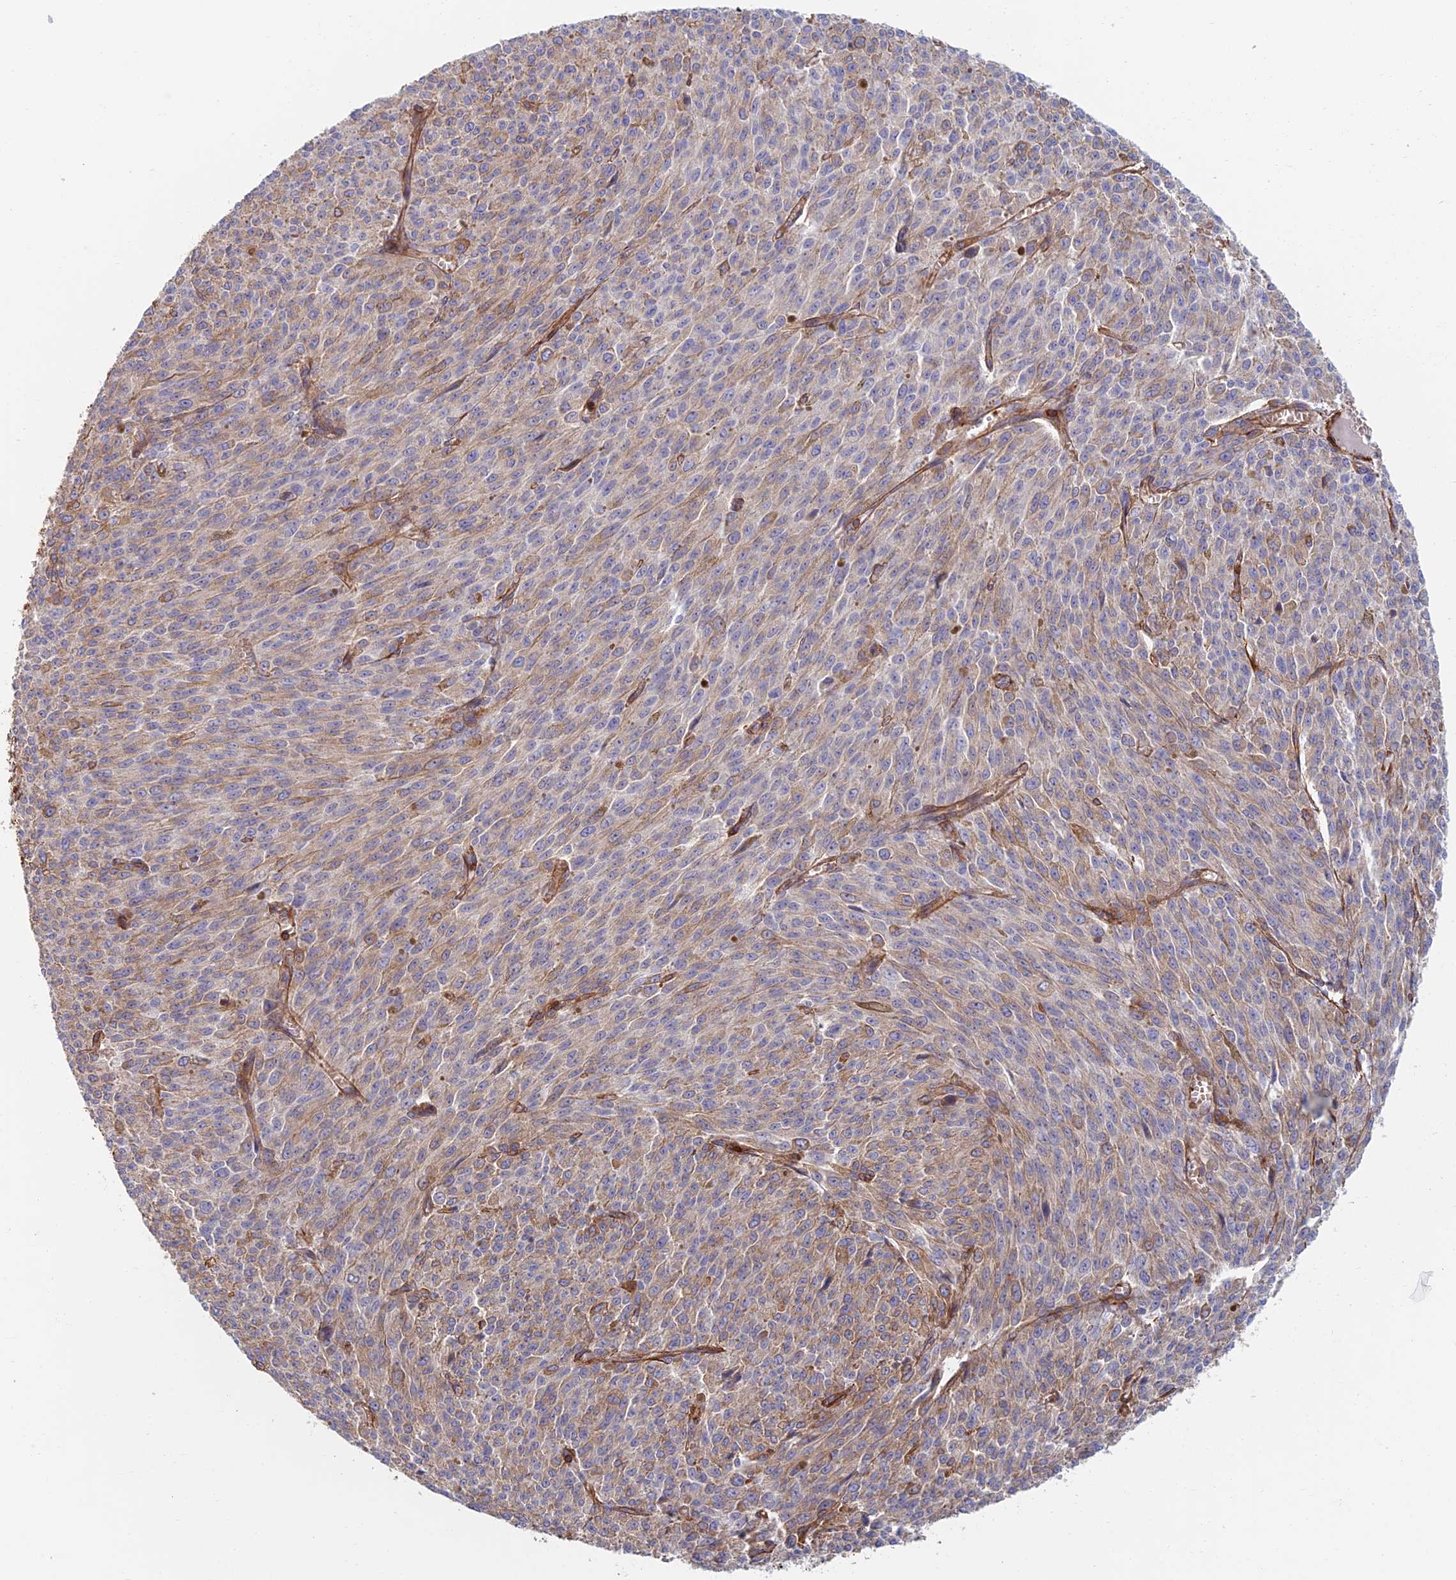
{"staining": {"intensity": "weak", "quantity": "25%-75%", "location": "cytoplasmic/membranous"}, "tissue": "melanoma", "cell_type": "Tumor cells", "image_type": "cancer", "snomed": [{"axis": "morphology", "description": "Malignant melanoma, NOS"}, {"axis": "topography", "description": "Skin"}], "caption": "A brown stain labels weak cytoplasmic/membranous positivity of a protein in melanoma tumor cells.", "gene": "PAK4", "patient": {"sex": "female", "age": 52}}